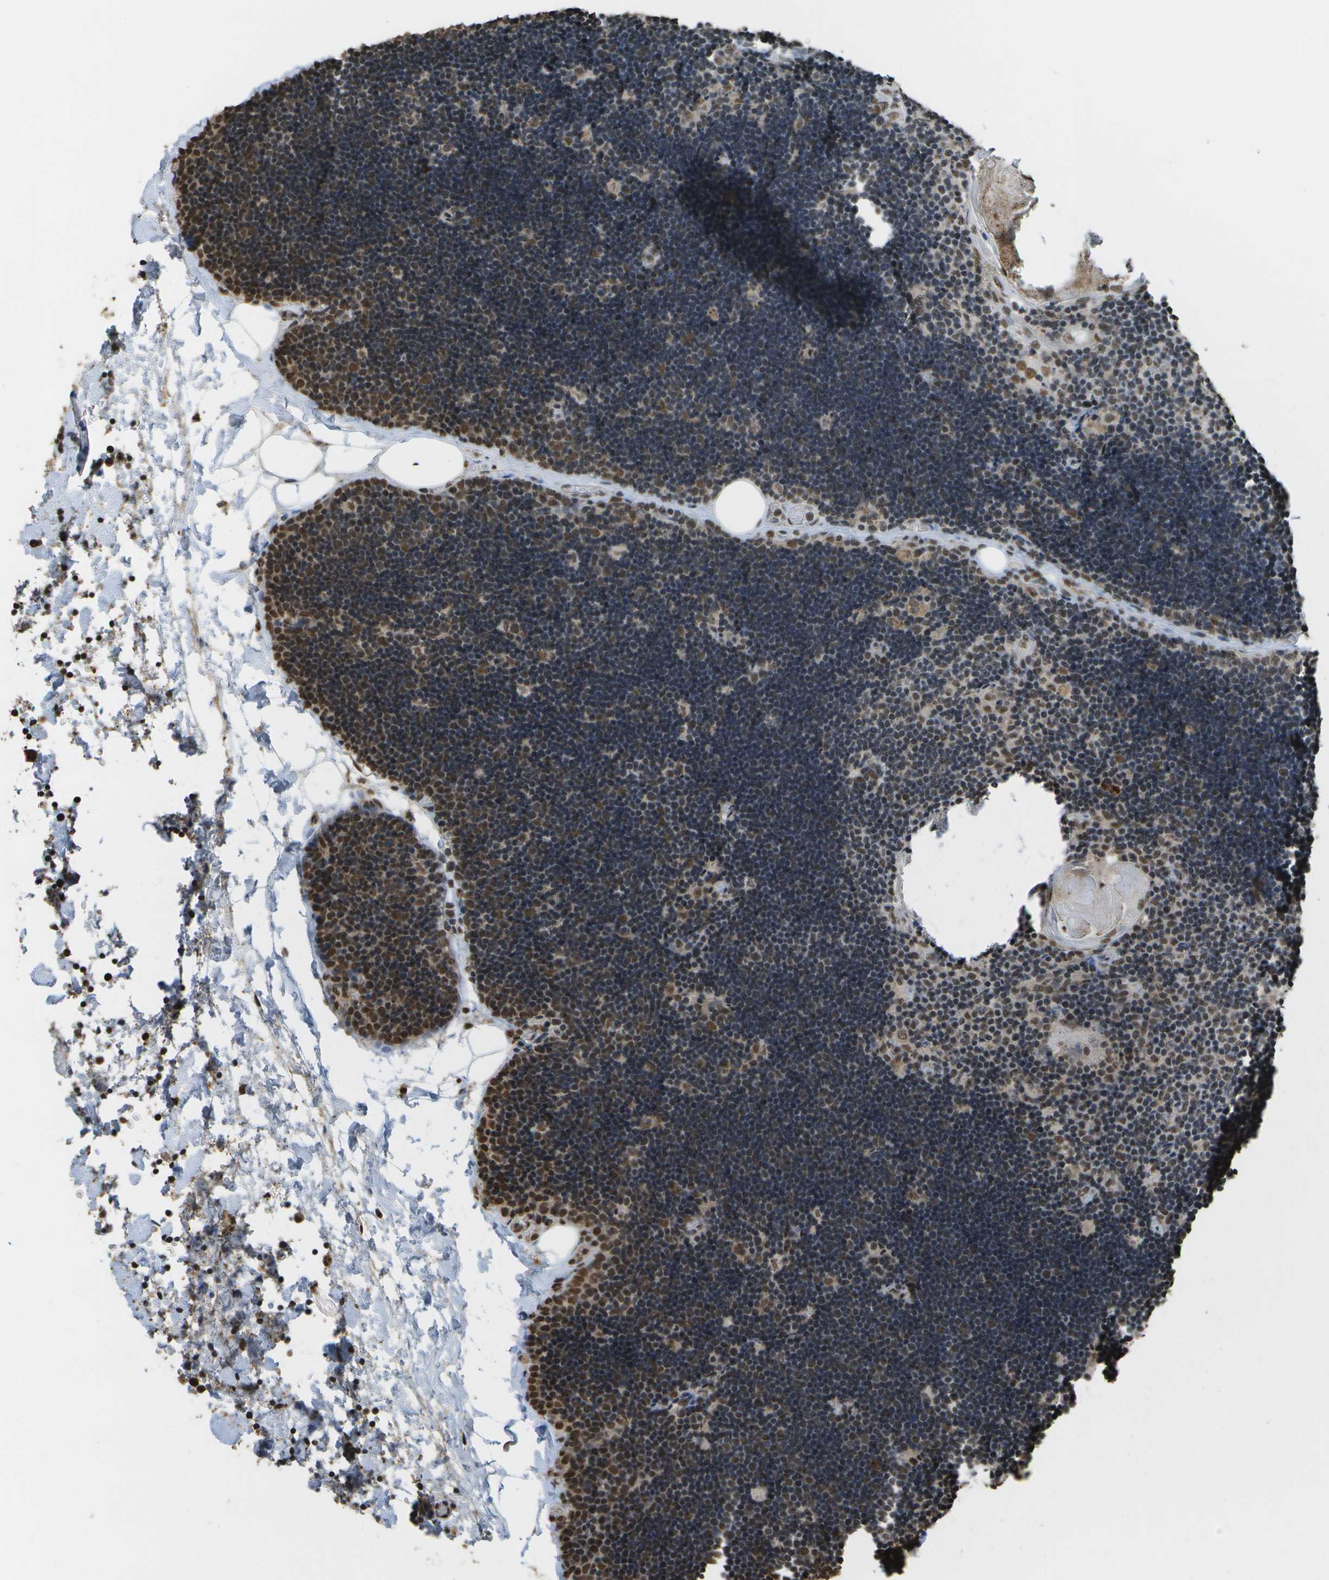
{"staining": {"intensity": "moderate", "quantity": "25%-75%", "location": "nuclear"}, "tissue": "lymph node", "cell_type": "Germinal center cells", "image_type": "normal", "snomed": [{"axis": "morphology", "description": "Normal tissue, NOS"}, {"axis": "topography", "description": "Lymph node"}], "caption": "Protein analysis of benign lymph node reveals moderate nuclear positivity in about 25%-75% of germinal center cells.", "gene": "SPEN", "patient": {"sex": "male", "age": 33}}